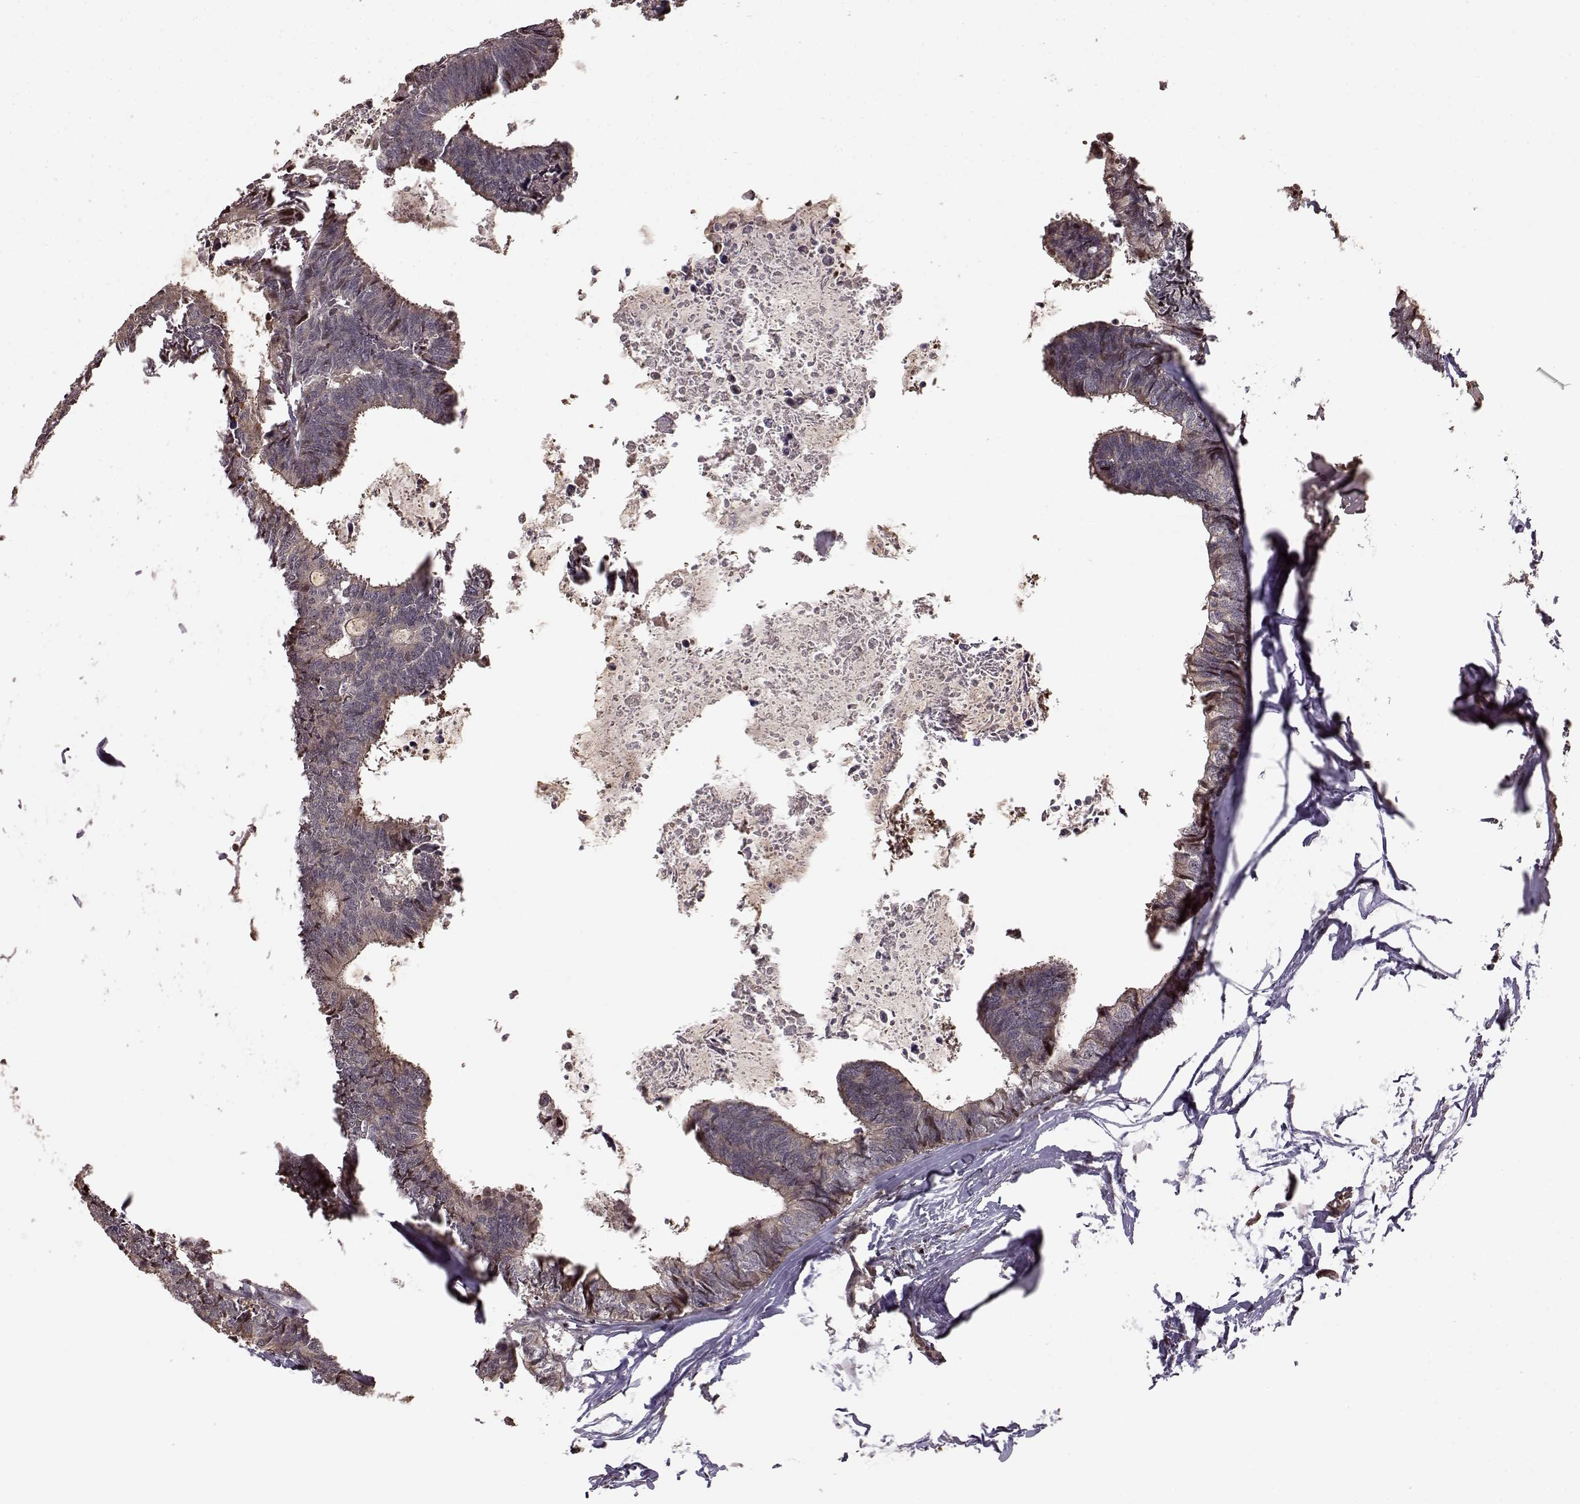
{"staining": {"intensity": "weak", "quantity": "25%-75%", "location": "cytoplasmic/membranous"}, "tissue": "colorectal cancer", "cell_type": "Tumor cells", "image_type": "cancer", "snomed": [{"axis": "morphology", "description": "Adenocarcinoma, NOS"}, {"axis": "topography", "description": "Colon"}, {"axis": "topography", "description": "Rectum"}], "caption": "A photomicrograph of colorectal cancer (adenocarcinoma) stained for a protein displays weak cytoplasmic/membranous brown staining in tumor cells. (Brightfield microscopy of DAB IHC at high magnification).", "gene": "BACH2", "patient": {"sex": "male", "age": 57}}